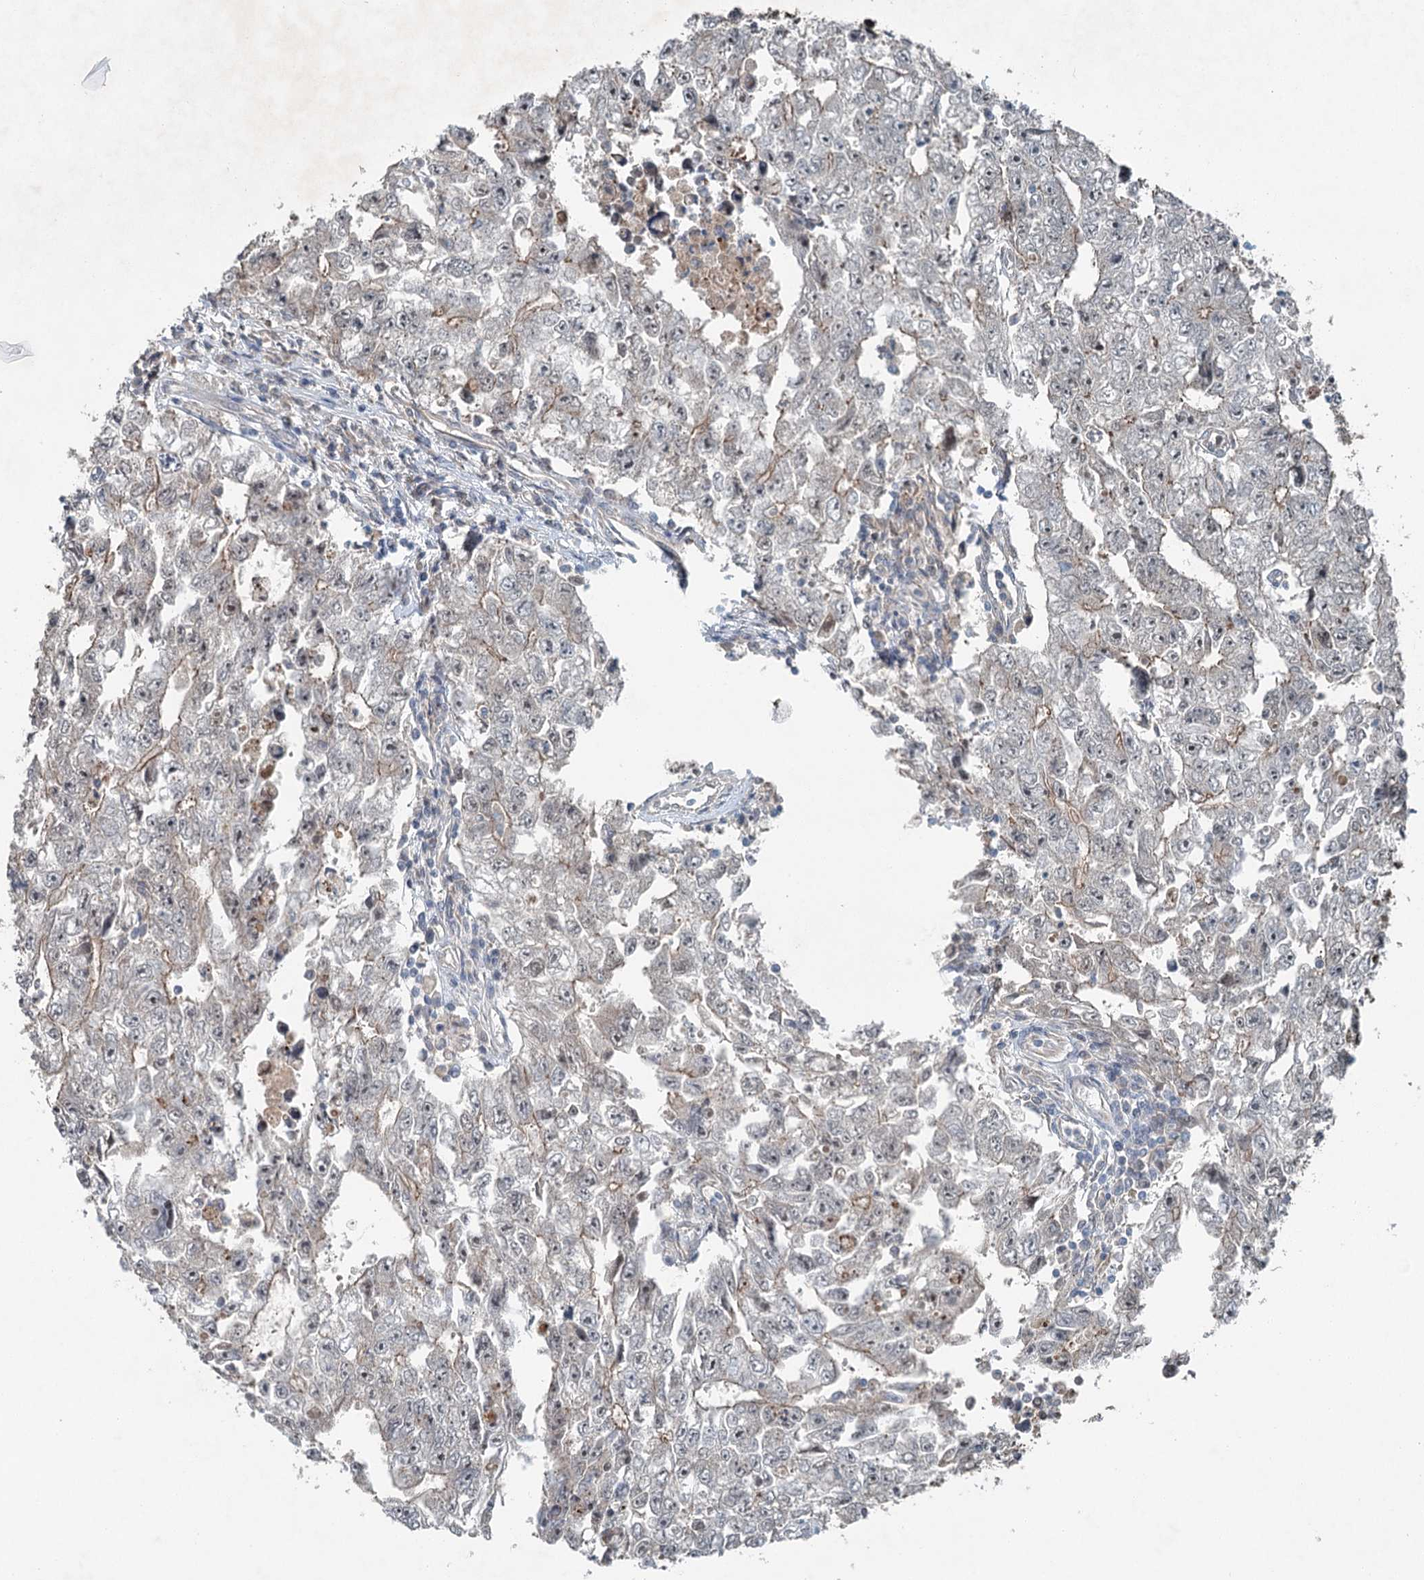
{"staining": {"intensity": "moderate", "quantity": "25%-75%", "location": "cytoplasmic/membranous"}, "tissue": "testis cancer", "cell_type": "Tumor cells", "image_type": "cancer", "snomed": [{"axis": "morphology", "description": "Carcinoma, Embryonal, NOS"}, {"axis": "topography", "description": "Testis"}], "caption": "Immunohistochemical staining of testis cancer (embryonal carcinoma) reveals moderate cytoplasmic/membranous protein staining in approximately 25%-75% of tumor cells.", "gene": "CHCHD5", "patient": {"sex": "male", "age": 17}}